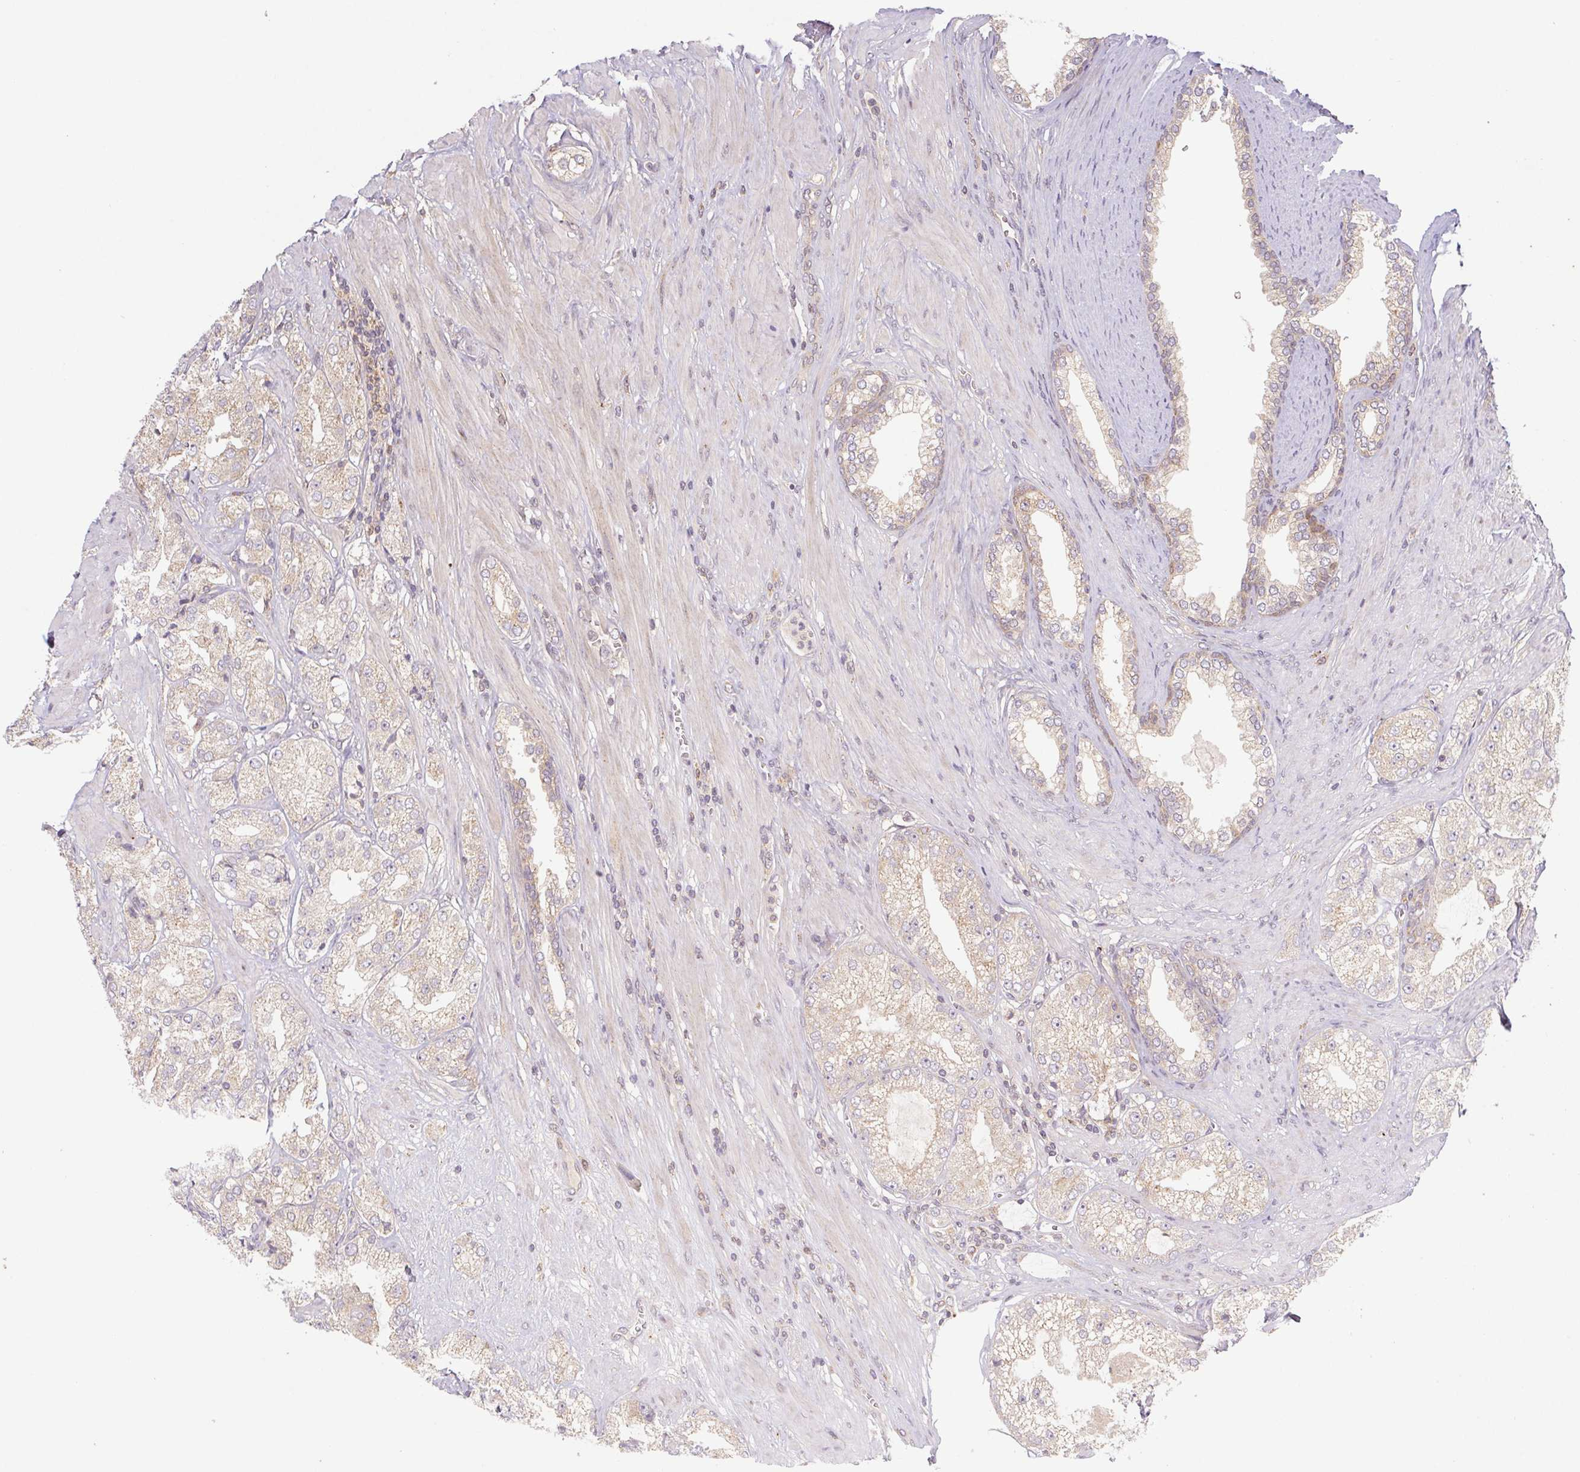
{"staining": {"intensity": "weak", "quantity": "<25%", "location": "cytoplasmic/membranous"}, "tissue": "prostate cancer", "cell_type": "Tumor cells", "image_type": "cancer", "snomed": [{"axis": "morphology", "description": "Adenocarcinoma, High grade"}, {"axis": "topography", "description": "Prostate"}], "caption": "Immunohistochemistry (IHC) histopathology image of neoplastic tissue: human adenocarcinoma (high-grade) (prostate) stained with DAB (3,3'-diaminobenzidine) exhibits no significant protein expression in tumor cells.", "gene": "MTHFD1", "patient": {"sex": "male", "age": 68}}